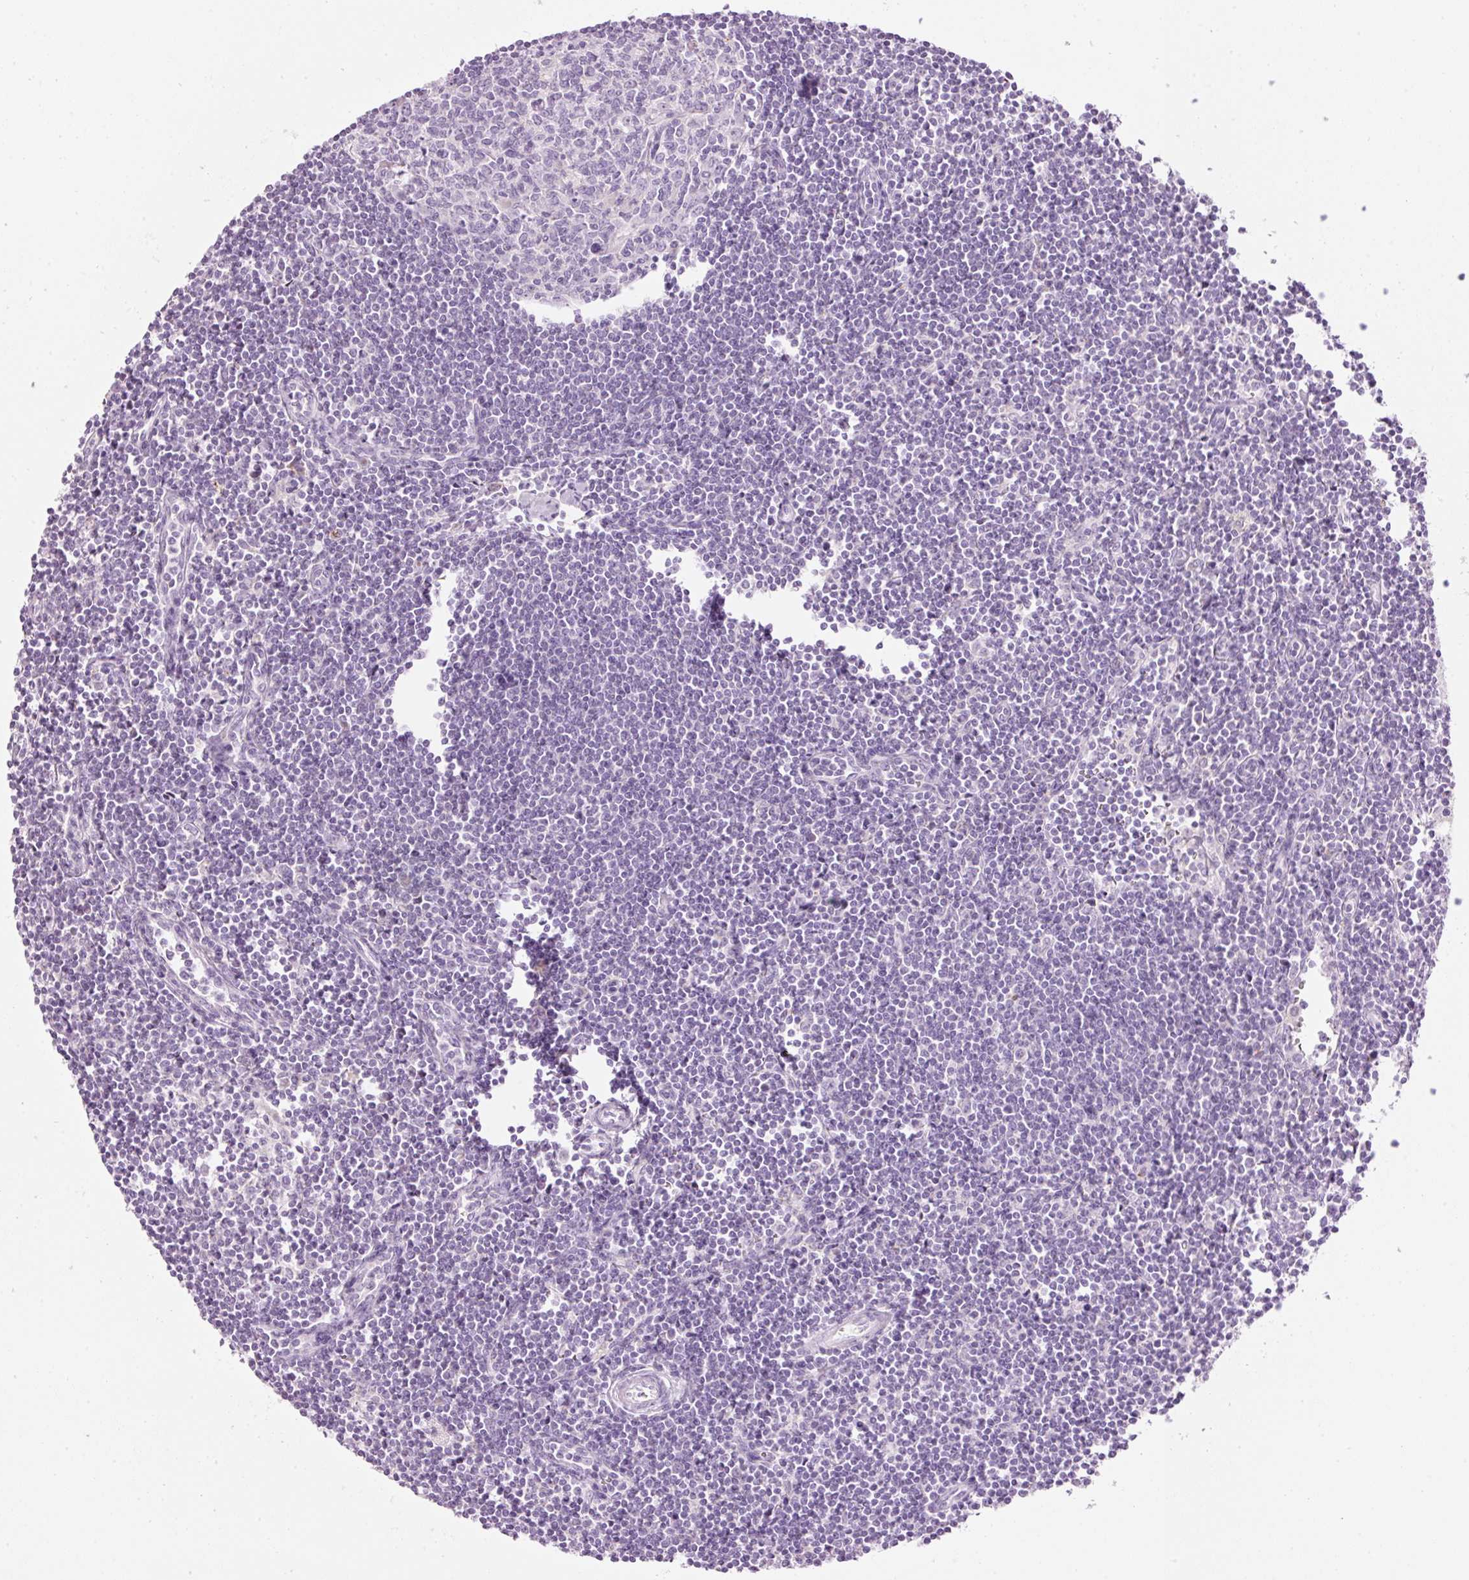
{"staining": {"intensity": "negative", "quantity": "none", "location": "none"}, "tissue": "lymph node", "cell_type": "Germinal center cells", "image_type": "normal", "snomed": [{"axis": "morphology", "description": "Normal tissue, NOS"}, {"axis": "topography", "description": "Lymph node"}], "caption": "A micrograph of human lymph node is negative for staining in germinal center cells. The staining was performed using DAB to visualize the protein expression in brown, while the nuclei were stained in blue with hematoxylin (Magnification: 20x).", "gene": "CARD16", "patient": {"sex": "female", "age": 29}}